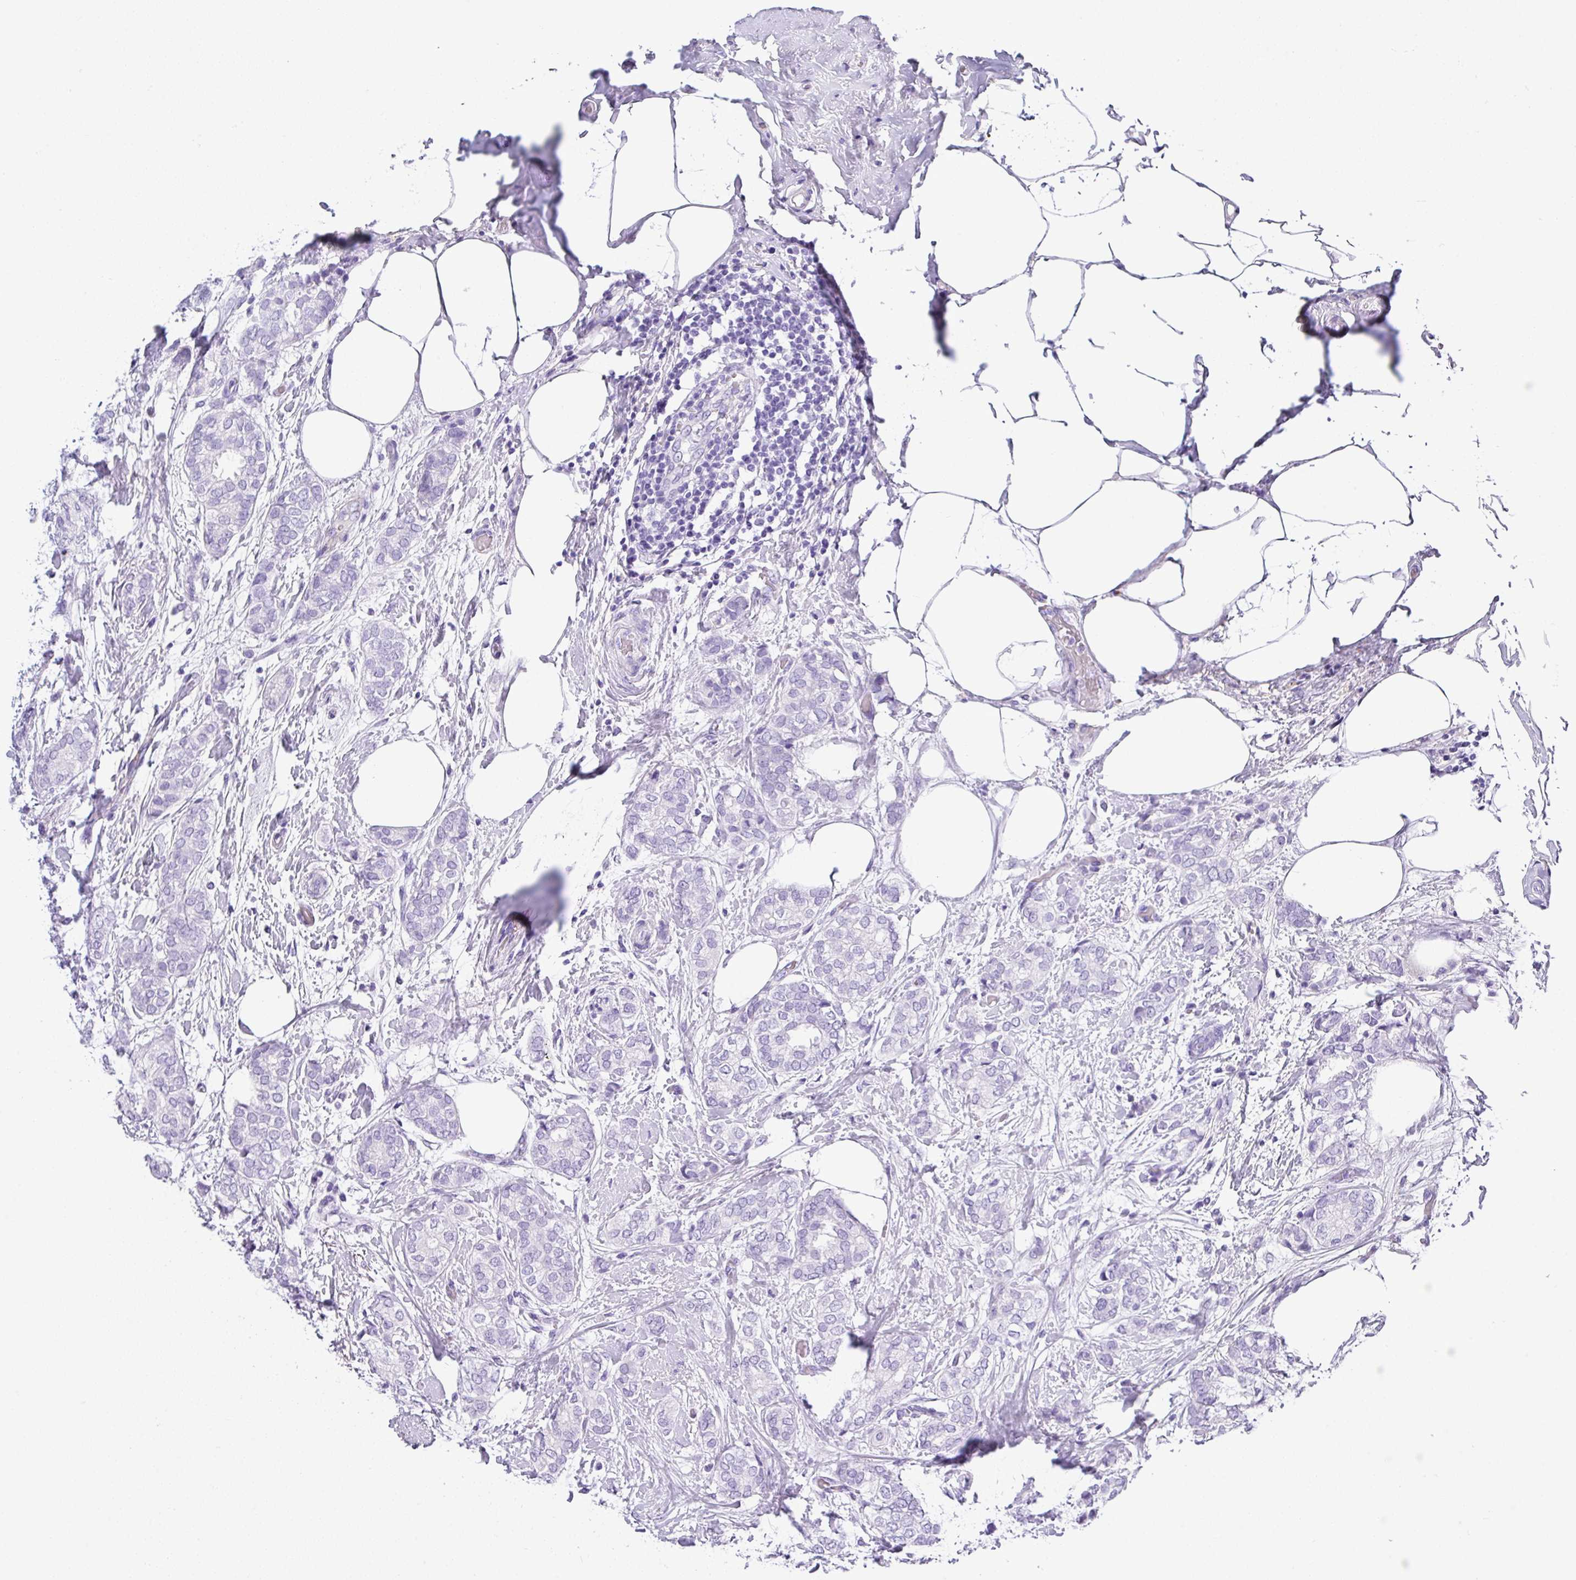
{"staining": {"intensity": "negative", "quantity": "none", "location": "none"}, "tissue": "breast cancer", "cell_type": "Tumor cells", "image_type": "cancer", "snomed": [{"axis": "morphology", "description": "Duct carcinoma"}, {"axis": "topography", "description": "Breast"}], "caption": "Breast cancer was stained to show a protein in brown. There is no significant expression in tumor cells.", "gene": "ZG16", "patient": {"sex": "female", "age": 73}}